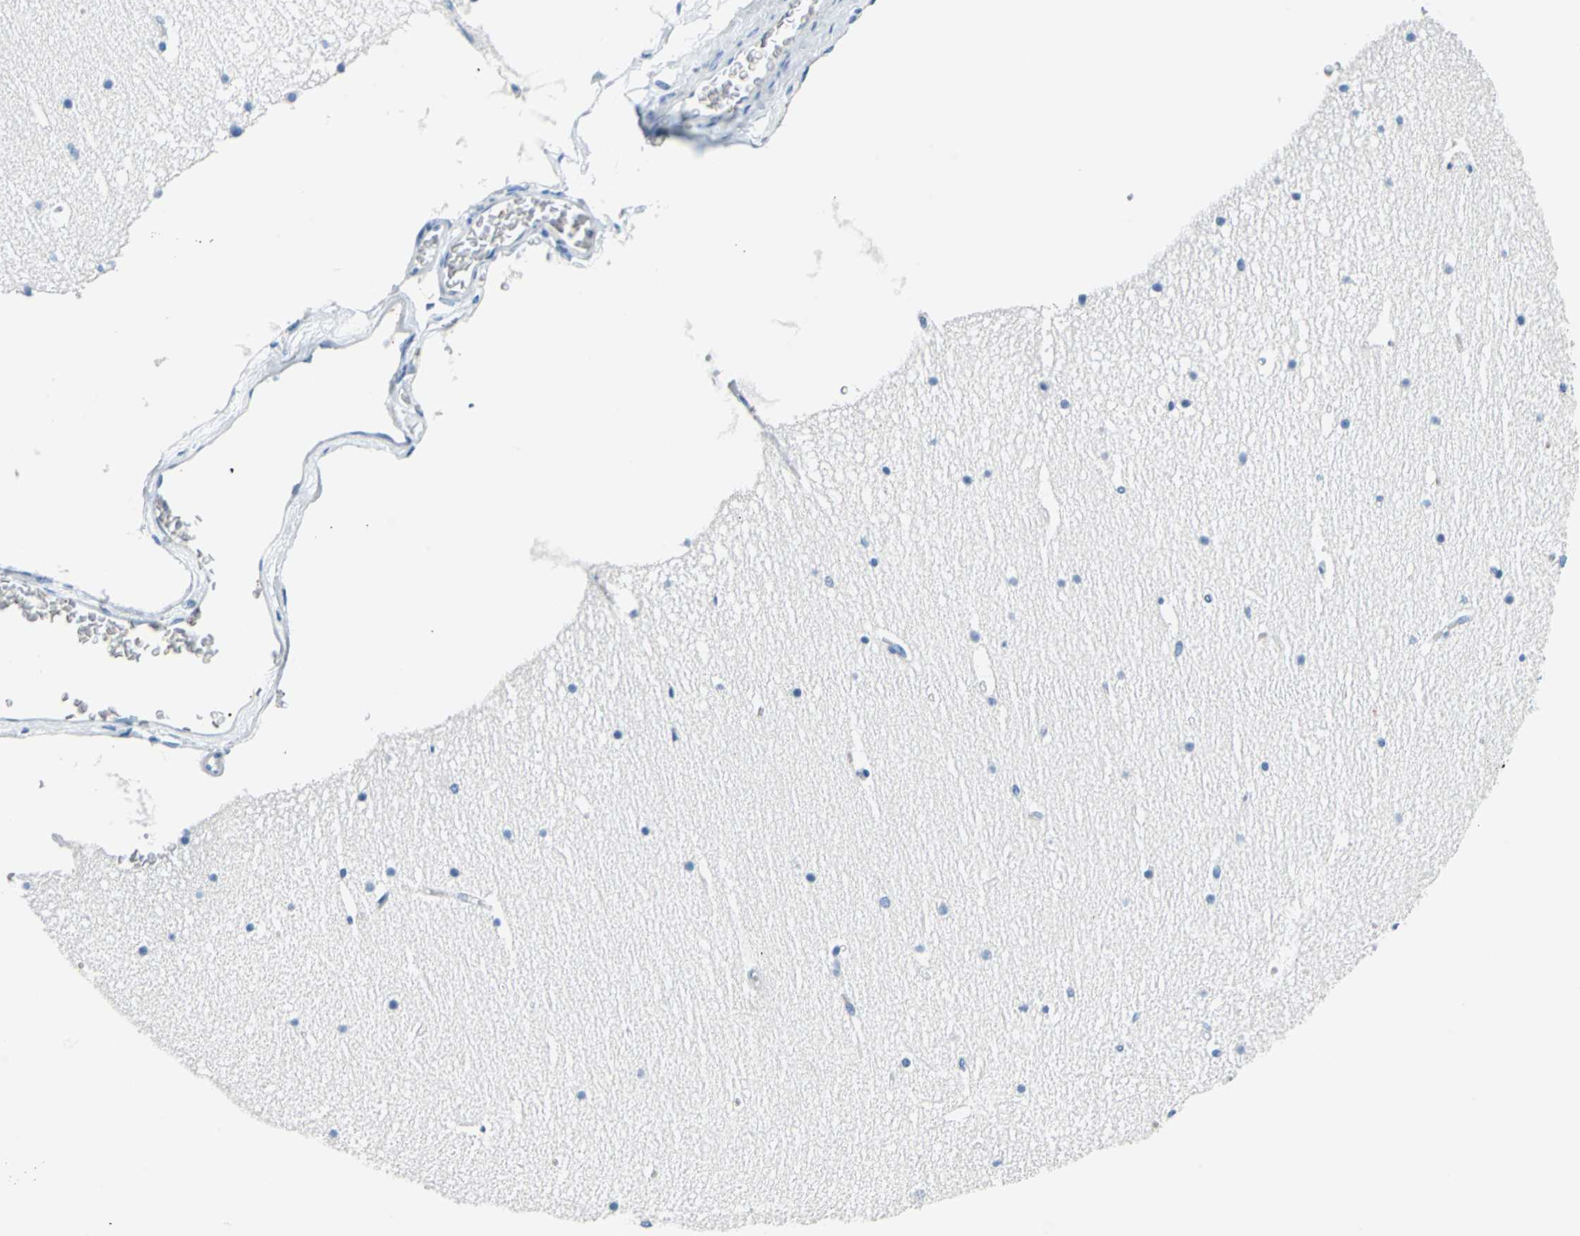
{"staining": {"intensity": "negative", "quantity": "none", "location": "none"}, "tissue": "cerebellum", "cell_type": "Cells in granular layer", "image_type": "normal", "snomed": [{"axis": "morphology", "description": "Normal tissue, NOS"}, {"axis": "topography", "description": "Cerebellum"}], "caption": "Immunohistochemical staining of benign human cerebellum shows no significant expression in cells in granular layer.", "gene": "ALB", "patient": {"sex": "female", "age": 19}}